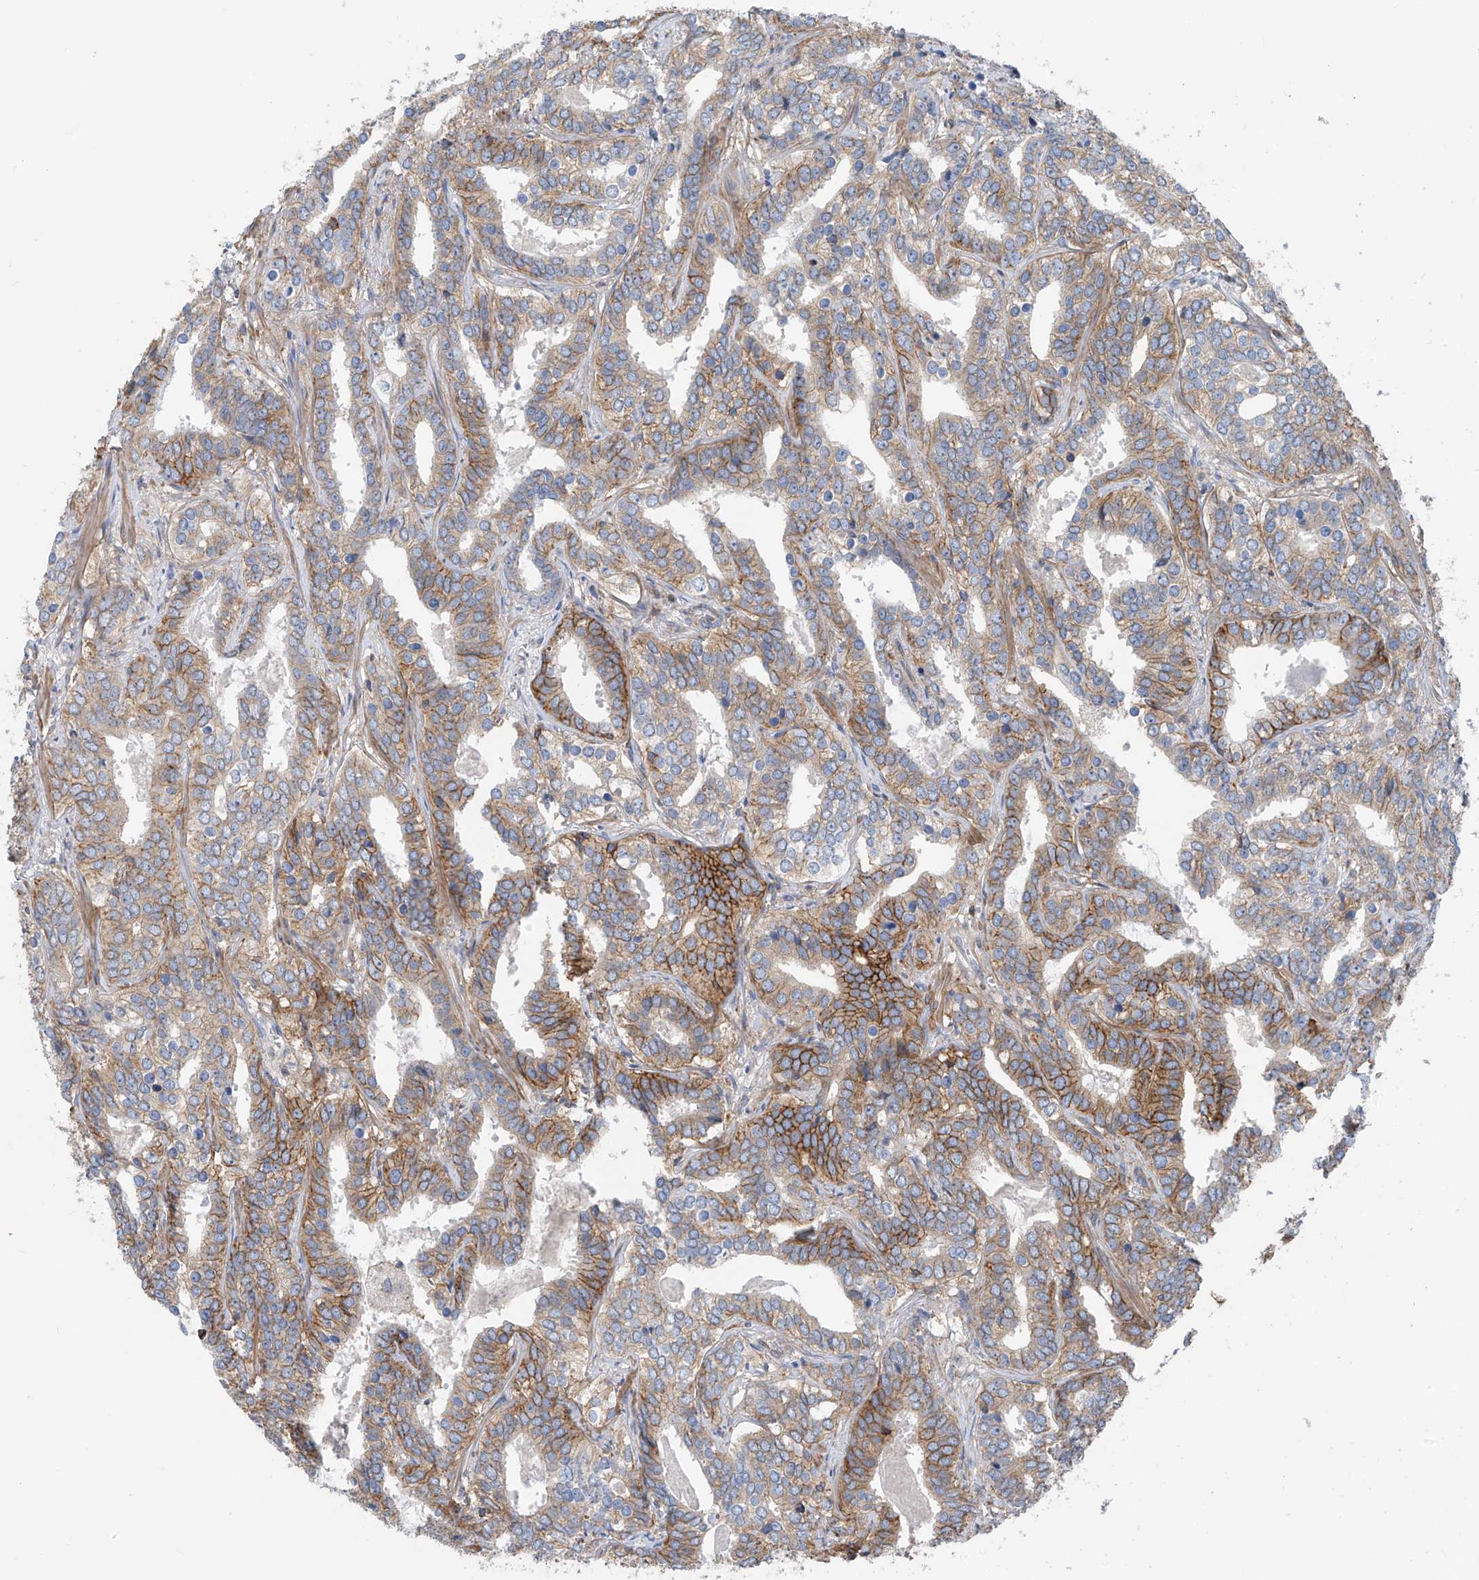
{"staining": {"intensity": "moderate", "quantity": ">75%", "location": "cytoplasmic/membranous"}, "tissue": "prostate cancer", "cell_type": "Tumor cells", "image_type": "cancer", "snomed": [{"axis": "morphology", "description": "Adenocarcinoma, High grade"}, {"axis": "topography", "description": "Prostate"}], "caption": "Prostate cancer stained with a protein marker reveals moderate staining in tumor cells.", "gene": "SLC1A5", "patient": {"sex": "male", "age": 62}}